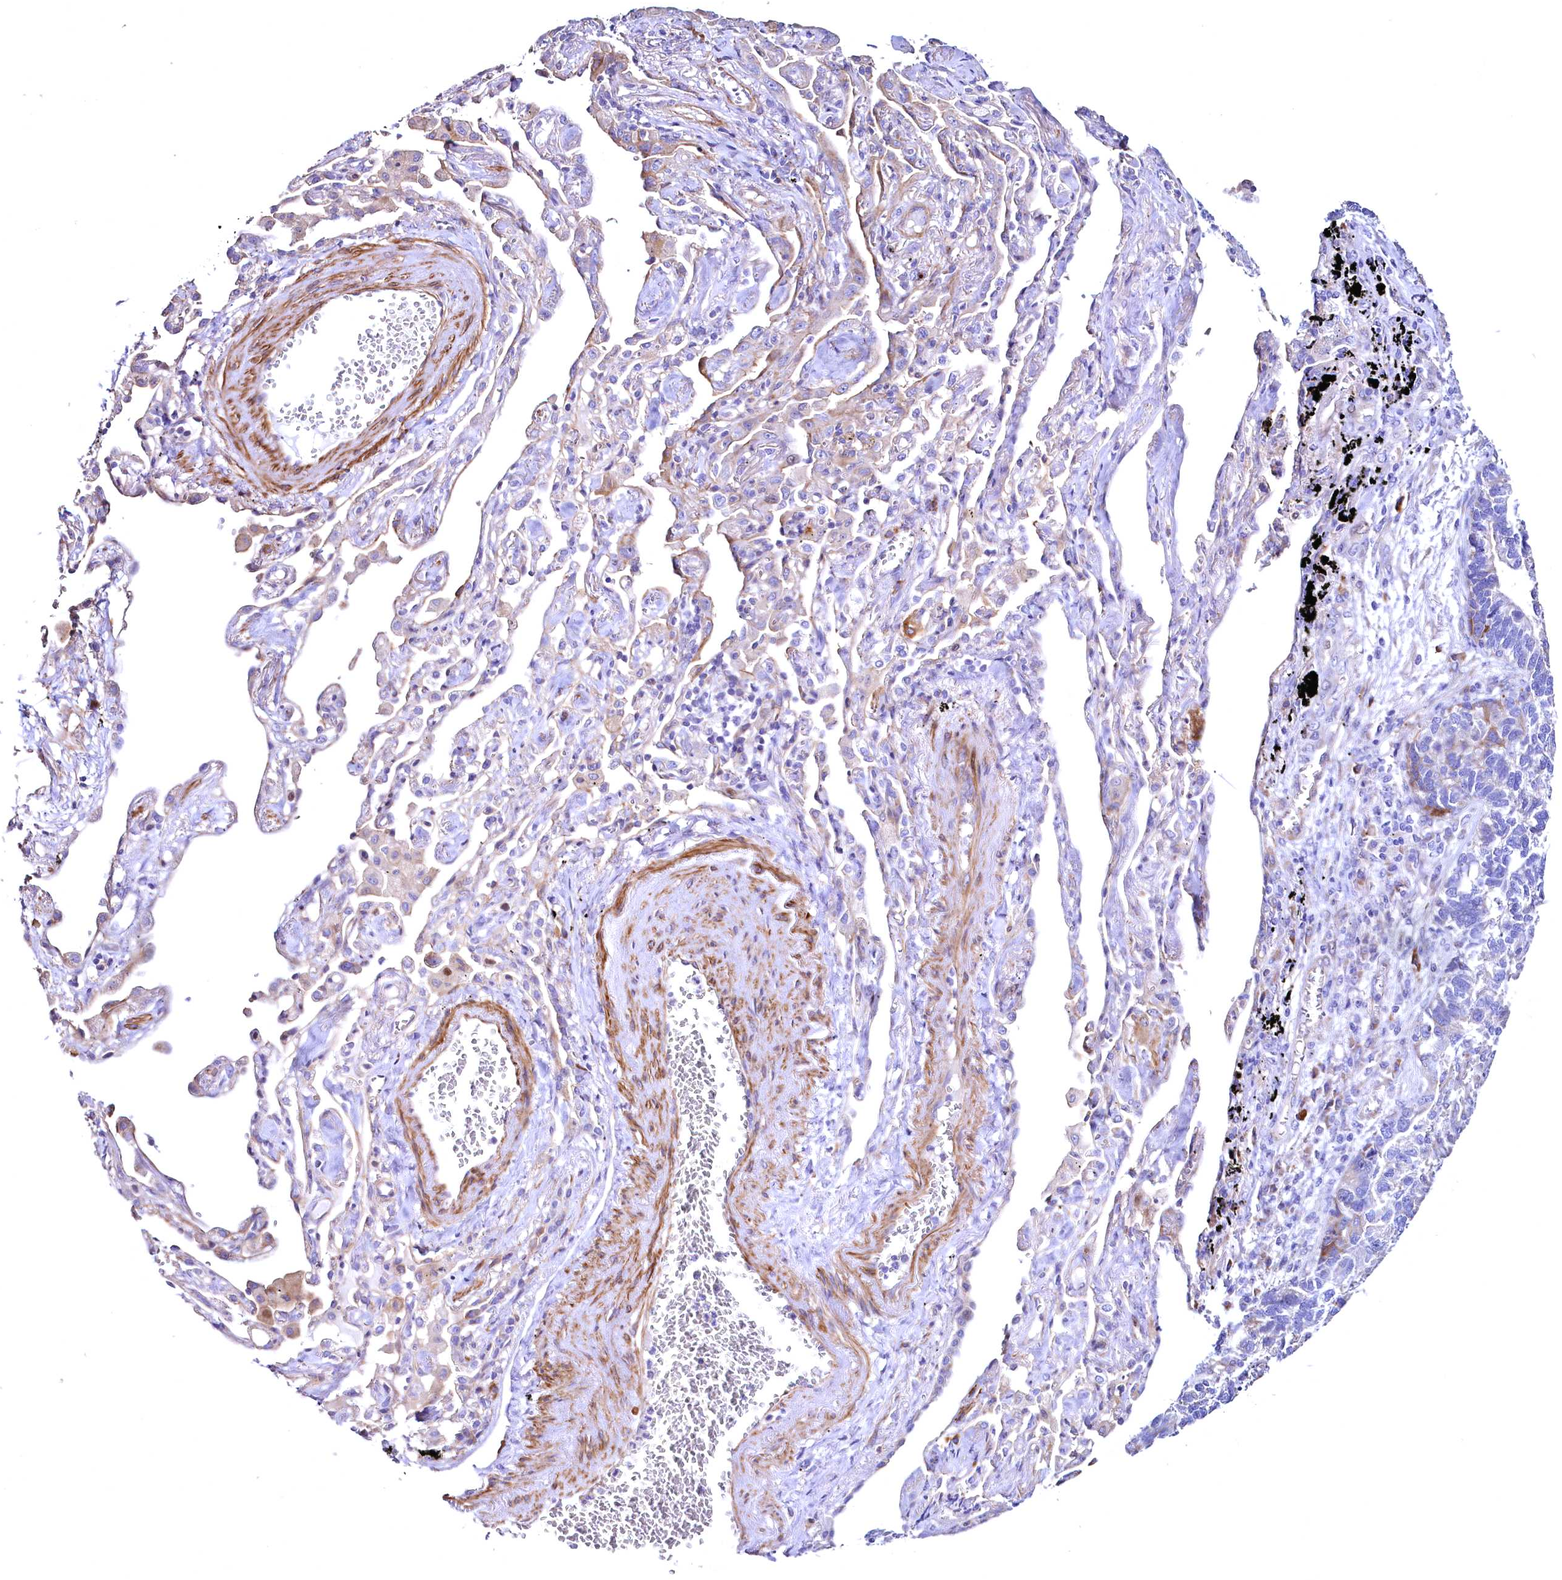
{"staining": {"intensity": "weak", "quantity": "<25%", "location": "cytoplasmic/membranous"}, "tissue": "lung cancer", "cell_type": "Tumor cells", "image_type": "cancer", "snomed": [{"axis": "morphology", "description": "Adenocarcinoma, NOS"}, {"axis": "topography", "description": "Lung"}], "caption": "The immunohistochemistry micrograph has no significant expression in tumor cells of lung adenocarcinoma tissue.", "gene": "WNT8A", "patient": {"sex": "male", "age": 67}}